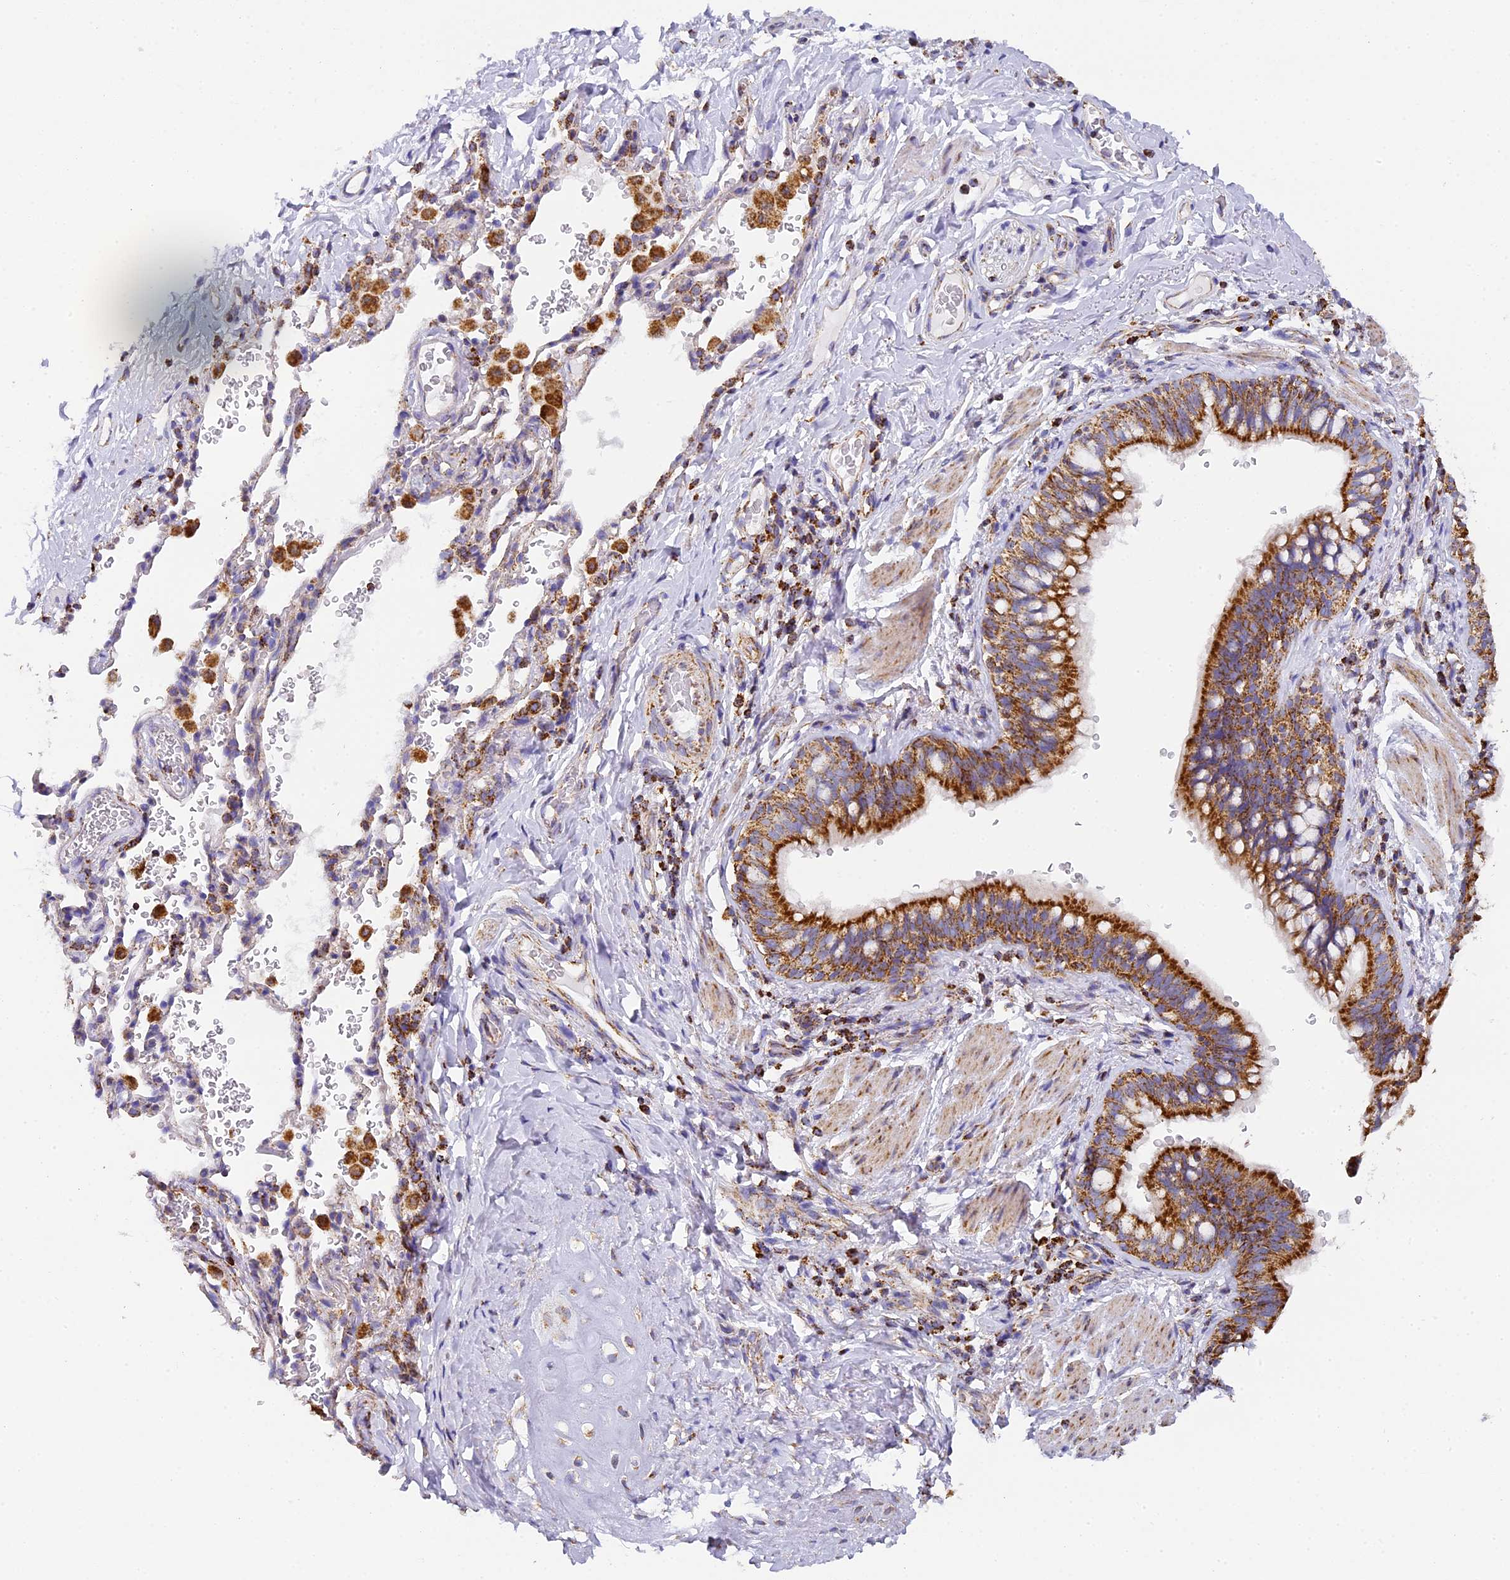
{"staining": {"intensity": "strong", "quantity": ">75%", "location": "cytoplasmic/membranous"}, "tissue": "bronchus", "cell_type": "Respiratory epithelial cells", "image_type": "normal", "snomed": [{"axis": "morphology", "description": "Normal tissue, NOS"}, {"axis": "topography", "description": "Cartilage tissue"}, {"axis": "topography", "description": "Bronchus"}], "caption": "This photomicrograph reveals IHC staining of benign bronchus, with high strong cytoplasmic/membranous expression in about >75% of respiratory epithelial cells.", "gene": "STK17A", "patient": {"sex": "female", "age": 36}}